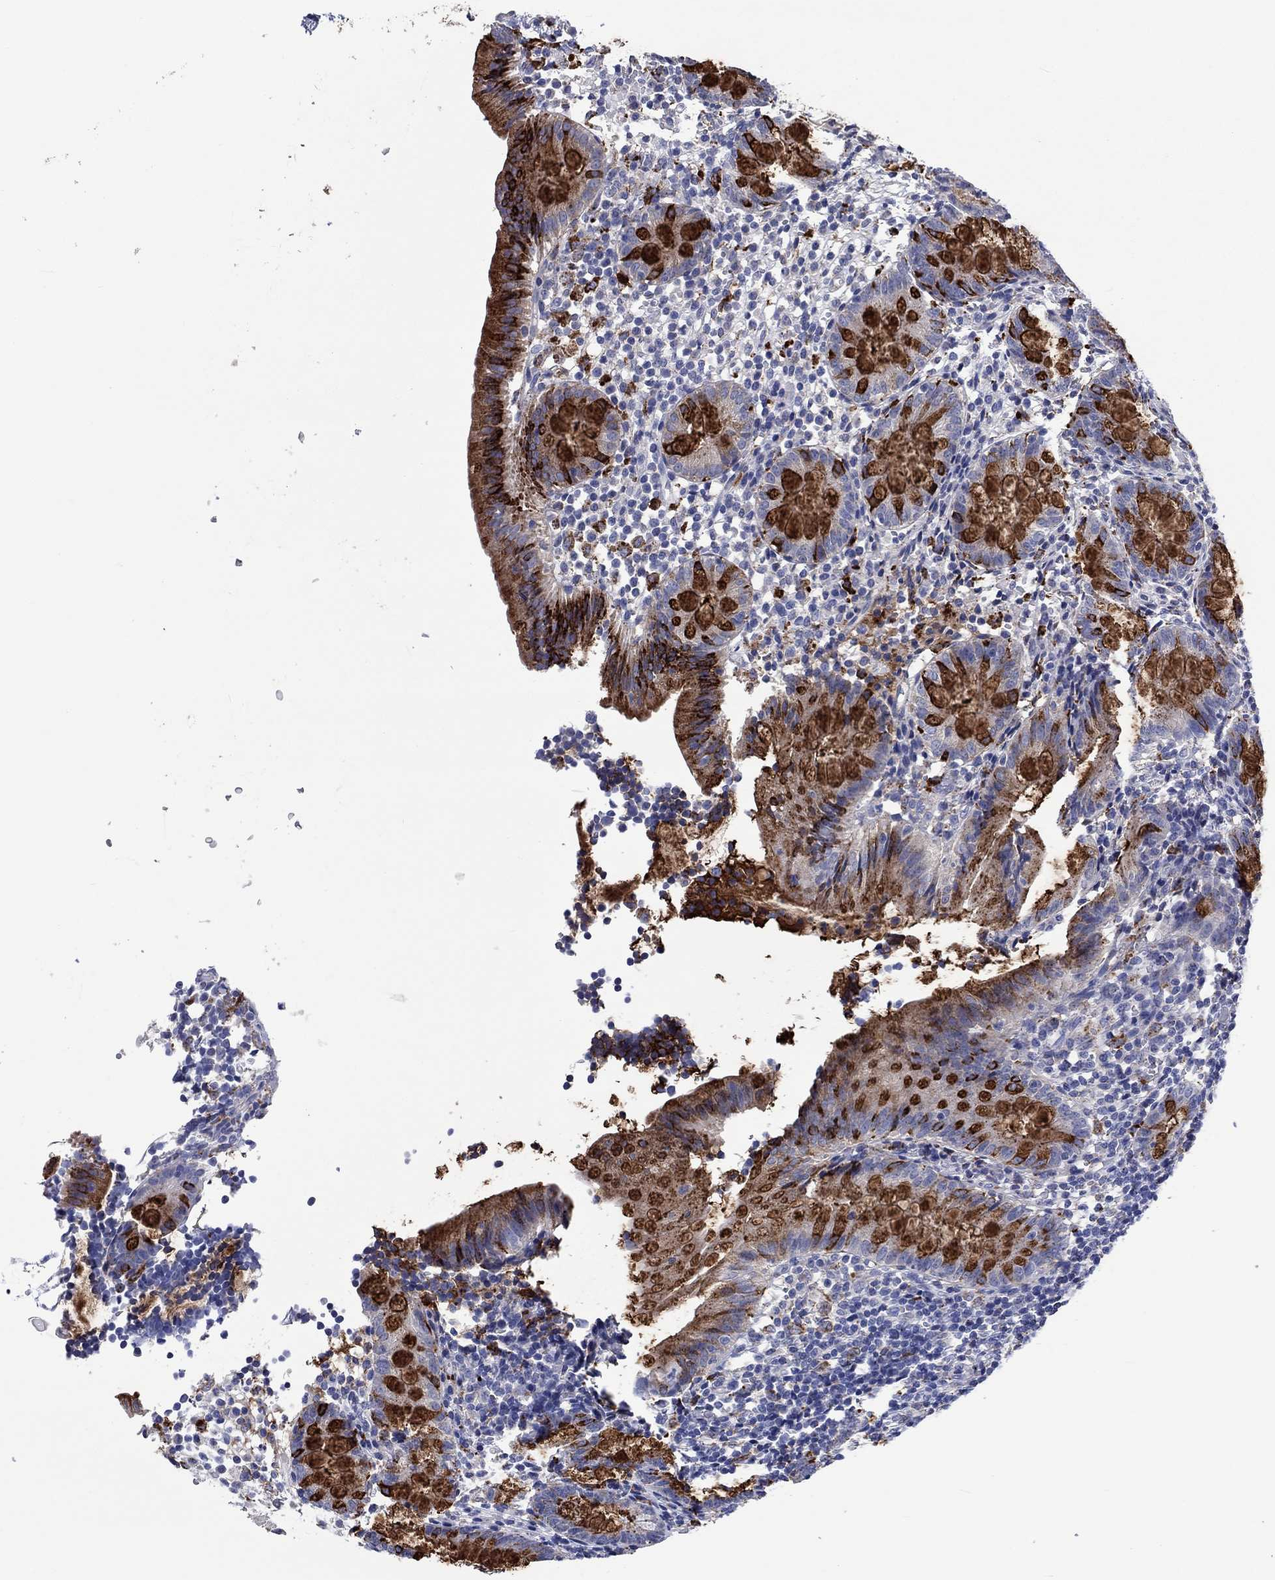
{"staining": {"intensity": "strong", "quantity": "25%-75%", "location": "cytoplasmic/membranous"}, "tissue": "appendix", "cell_type": "Glandular cells", "image_type": "normal", "snomed": [{"axis": "morphology", "description": "Normal tissue, NOS"}, {"axis": "topography", "description": "Appendix"}], "caption": "Unremarkable appendix was stained to show a protein in brown. There is high levels of strong cytoplasmic/membranous staining in about 25%-75% of glandular cells. Nuclei are stained in blue.", "gene": "CTSB", "patient": {"sex": "female", "age": 40}}